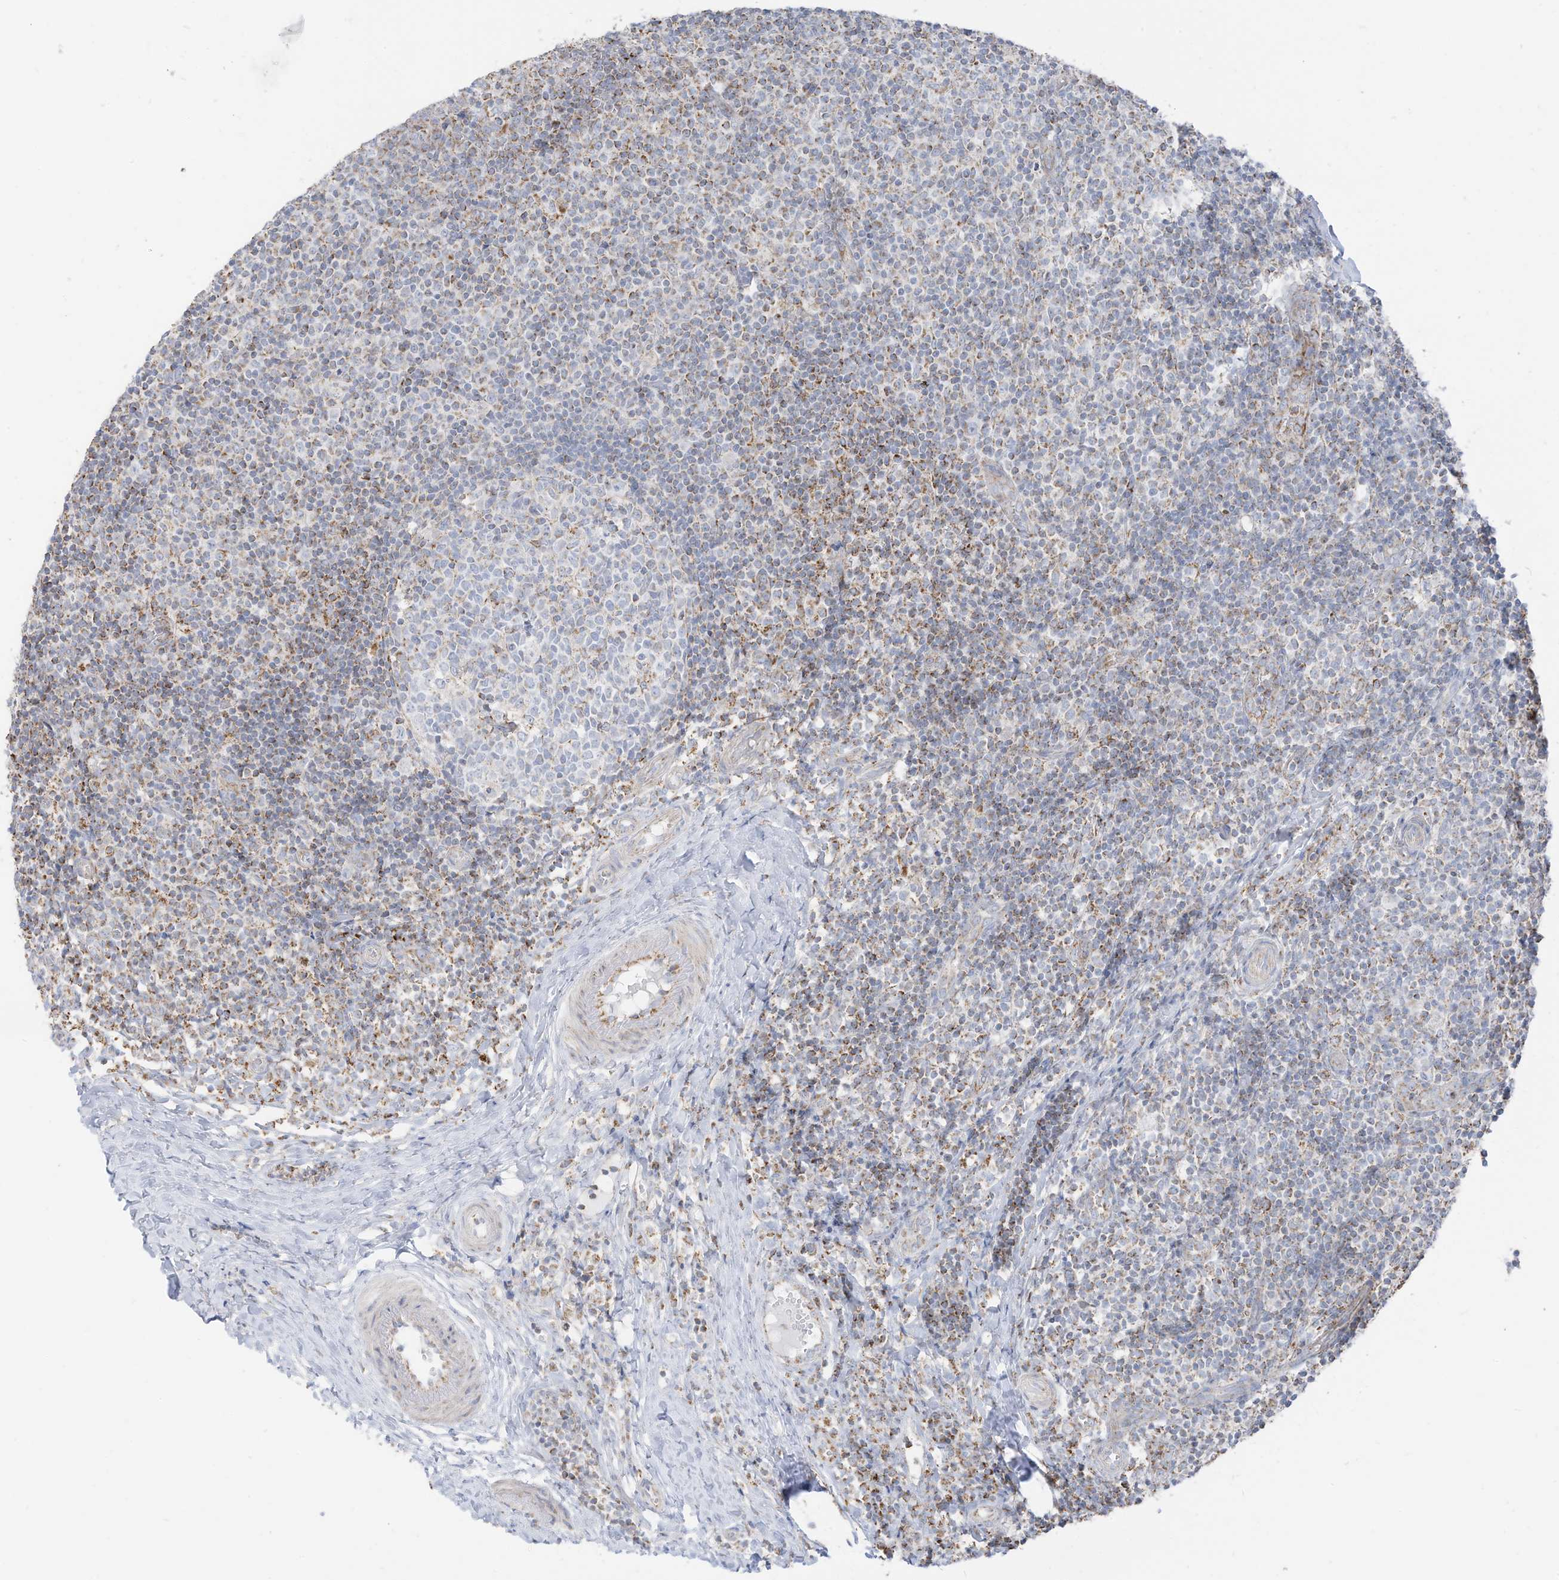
{"staining": {"intensity": "weak", "quantity": "<25%", "location": "cytoplasmic/membranous"}, "tissue": "tonsil", "cell_type": "Germinal center cells", "image_type": "normal", "snomed": [{"axis": "morphology", "description": "Normal tissue, NOS"}, {"axis": "topography", "description": "Tonsil"}], "caption": "Immunohistochemistry (IHC) photomicrograph of benign tonsil: tonsil stained with DAB displays no significant protein positivity in germinal center cells. The staining is performed using DAB brown chromogen with nuclei counter-stained in using hematoxylin.", "gene": "ETHE1", "patient": {"sex": "female", "age": 19}}